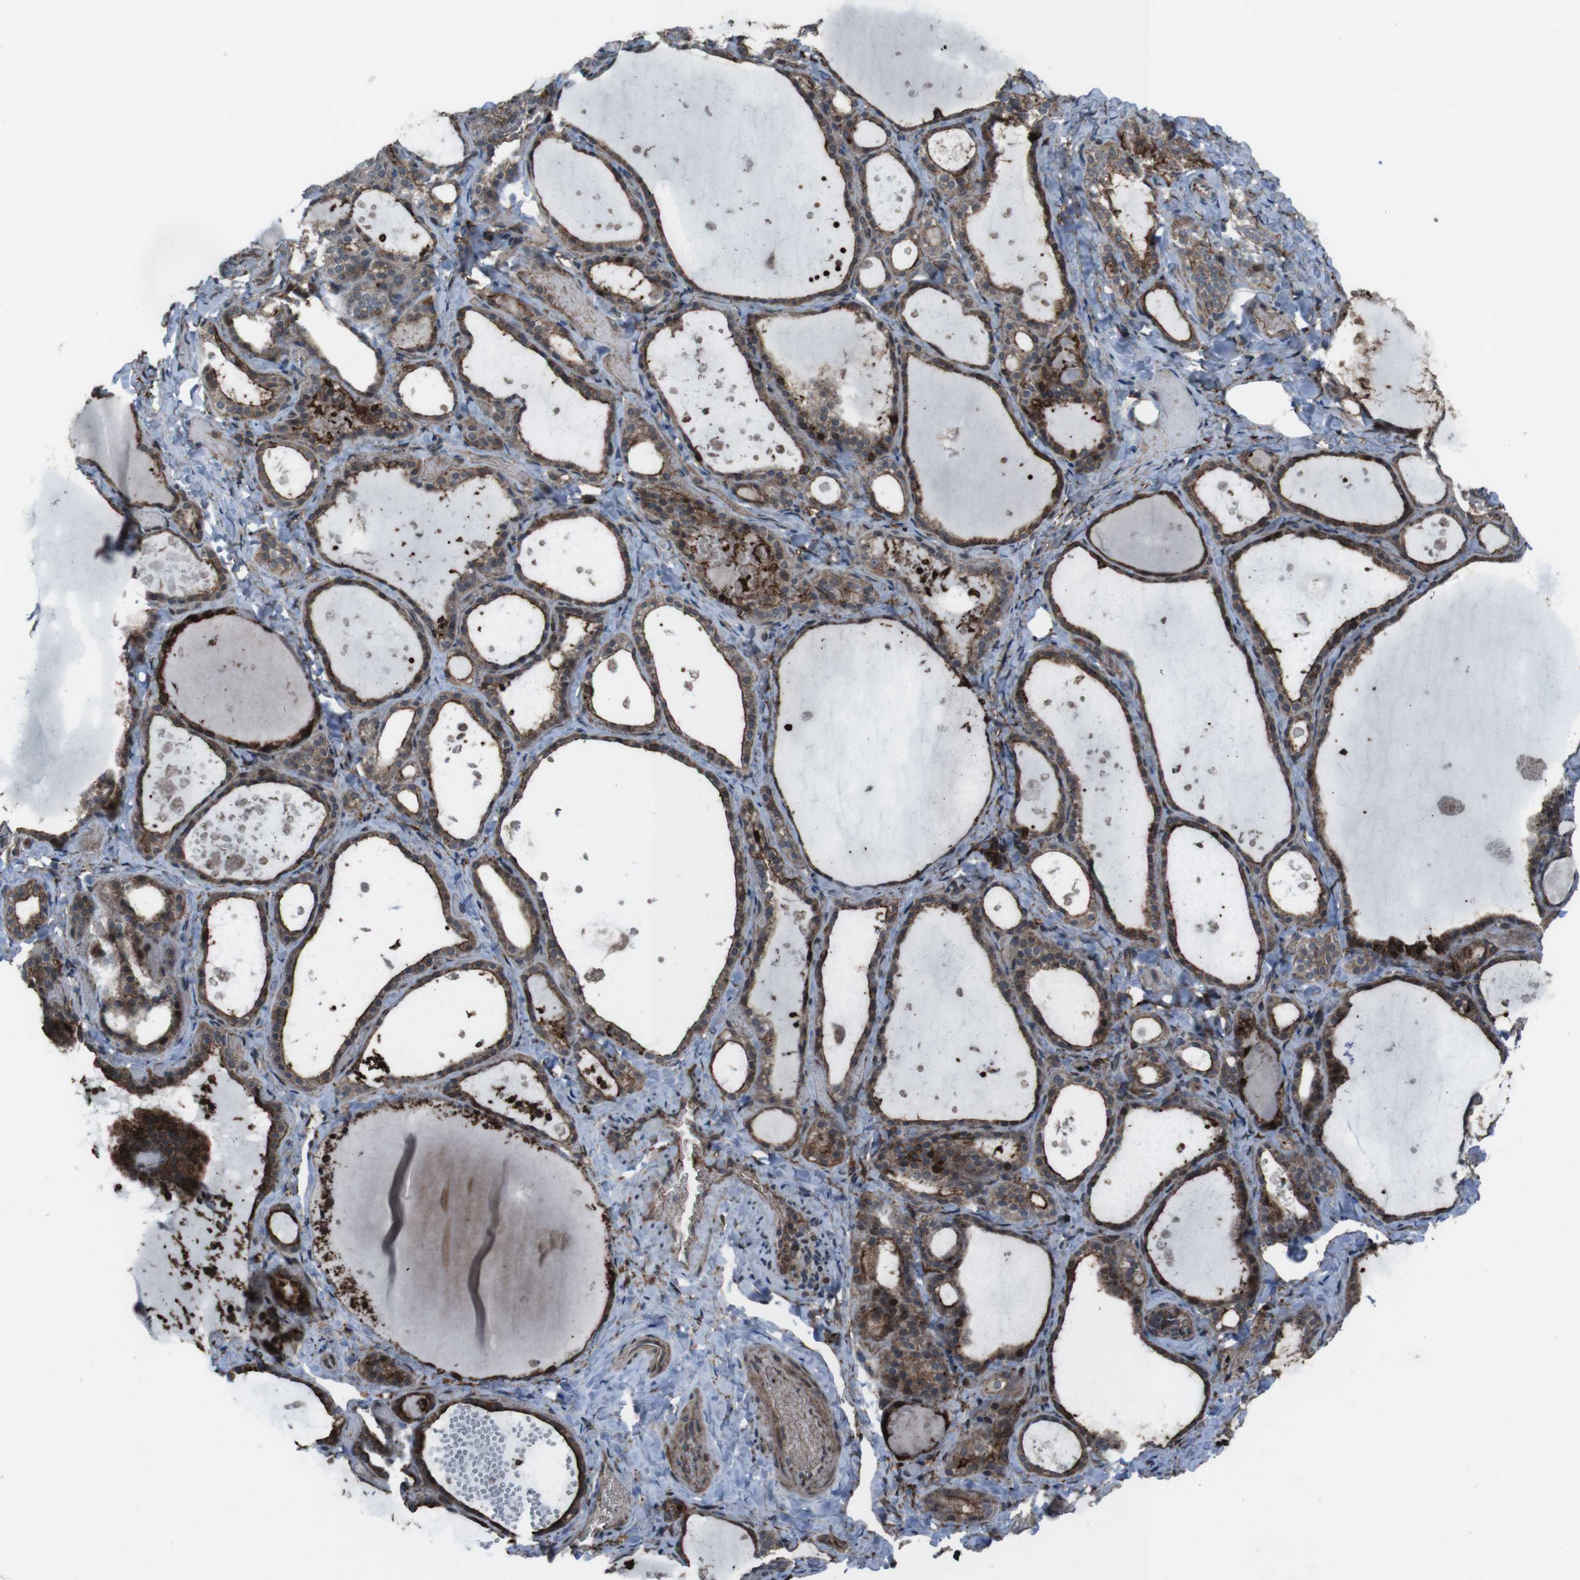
{"staining": {"intensity": "moderate", "quantity": ">75%", "location": "cytoplasmic/membranous"}, "tissue": "thyroid gland", "cell_type": "Glandular cells", "image_type": "normal", "snomed": [{"axis": "morphology", "description": "Normal tissue, NOS"}, {"axis": "topography", "description": "Thyroid gland"}], "caption": "An image of thyroid gland stained for a protein shows moderate cytoplasmic/membranous brown staining in glandular cells. Nuclei are stained in blue.", "gene": "GDF10", "patient": {"sex": "female", "age": 44}}